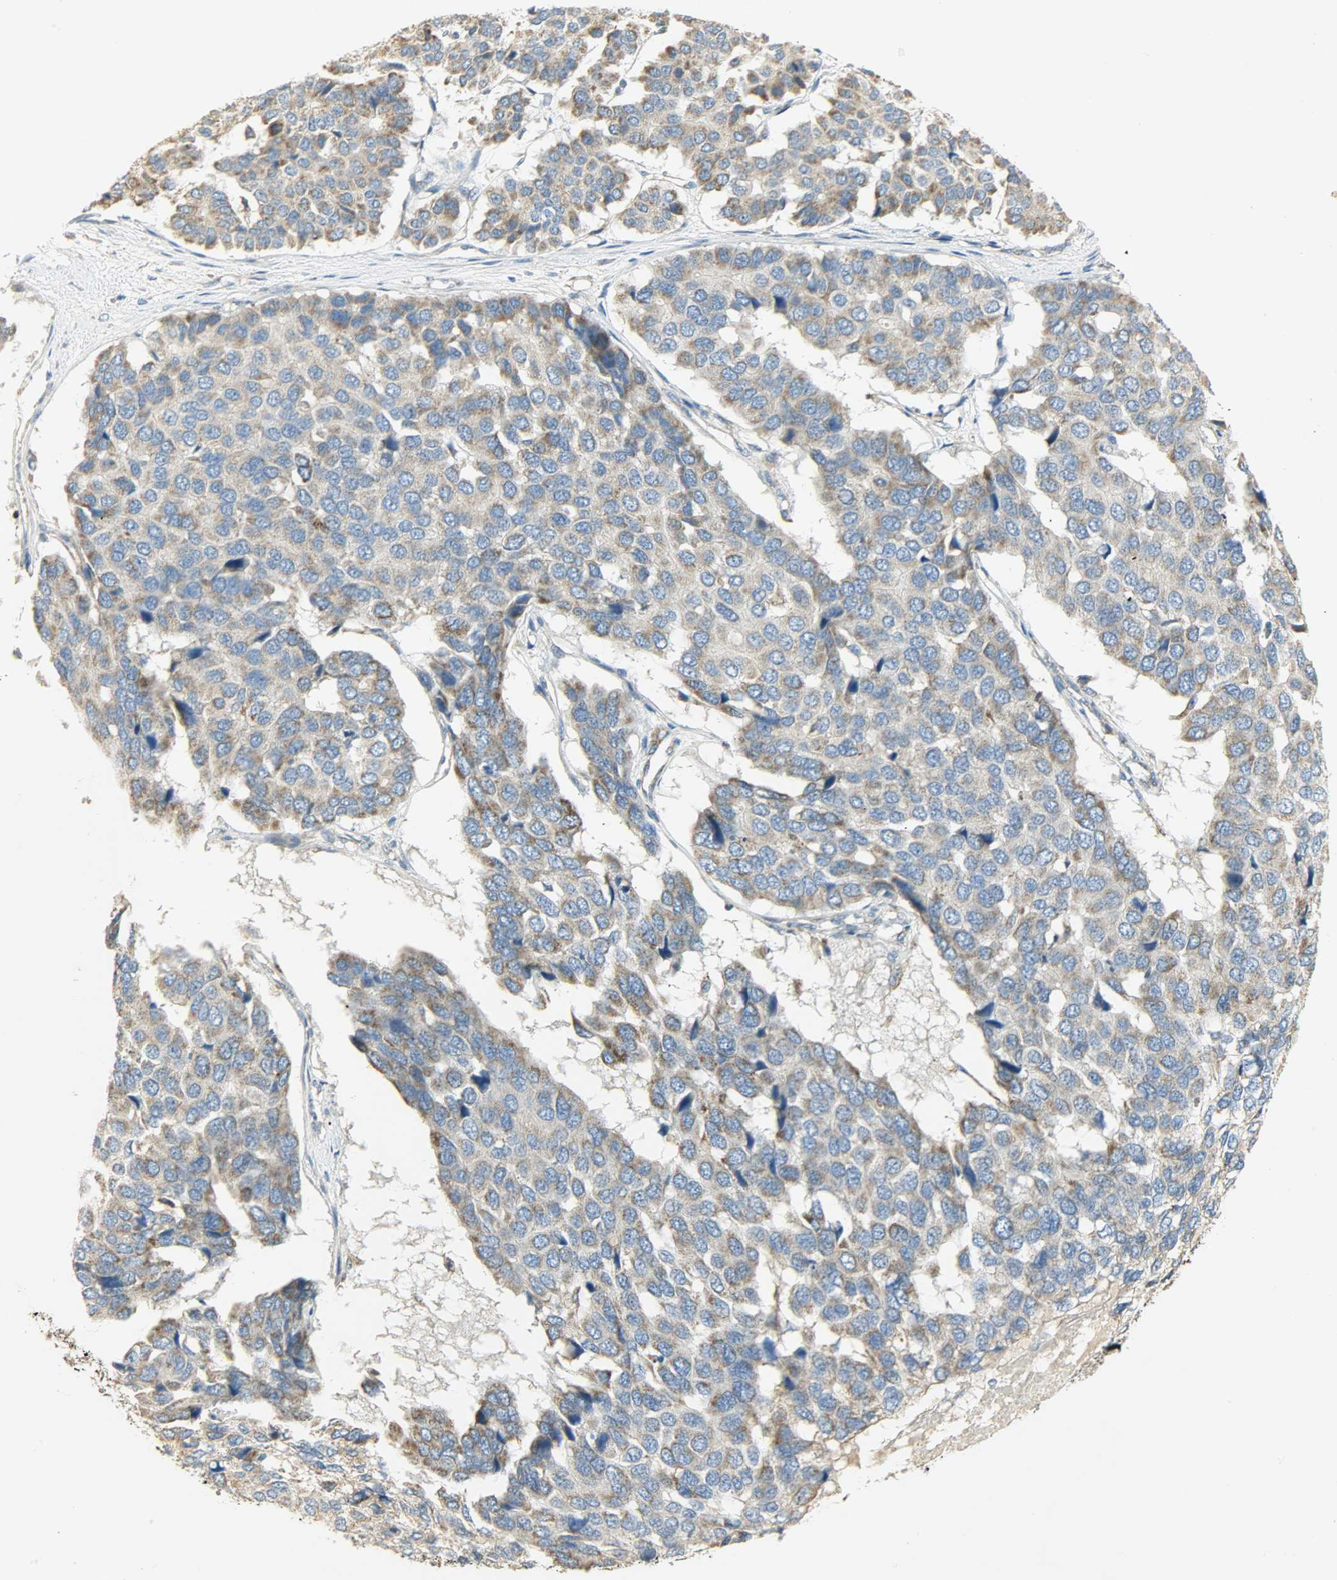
{"staining": {"intensity": "moderate", "quantity": ">75%", "location": "cytoplasmic/membranous"}, "tissue": "pancreatic cancer", "cell_type": "Tumor cells", "image_type": "cancer", "snomed": [{"axis": "morphology", "description": "Adenocarcinoma, NOS"}, {"axis": "topography", "description": "Pancreas"}], "caption": "This photomicrograph reveals pancreatic cancer stained with IHC to label a protein in brown. The cytoplasmic/membranous of tumor cells show moderate positivity for the protein. Nuclei are counter-stained blue.", "gene": "NNT", "patient": {"sex": "male", "age": 50}}